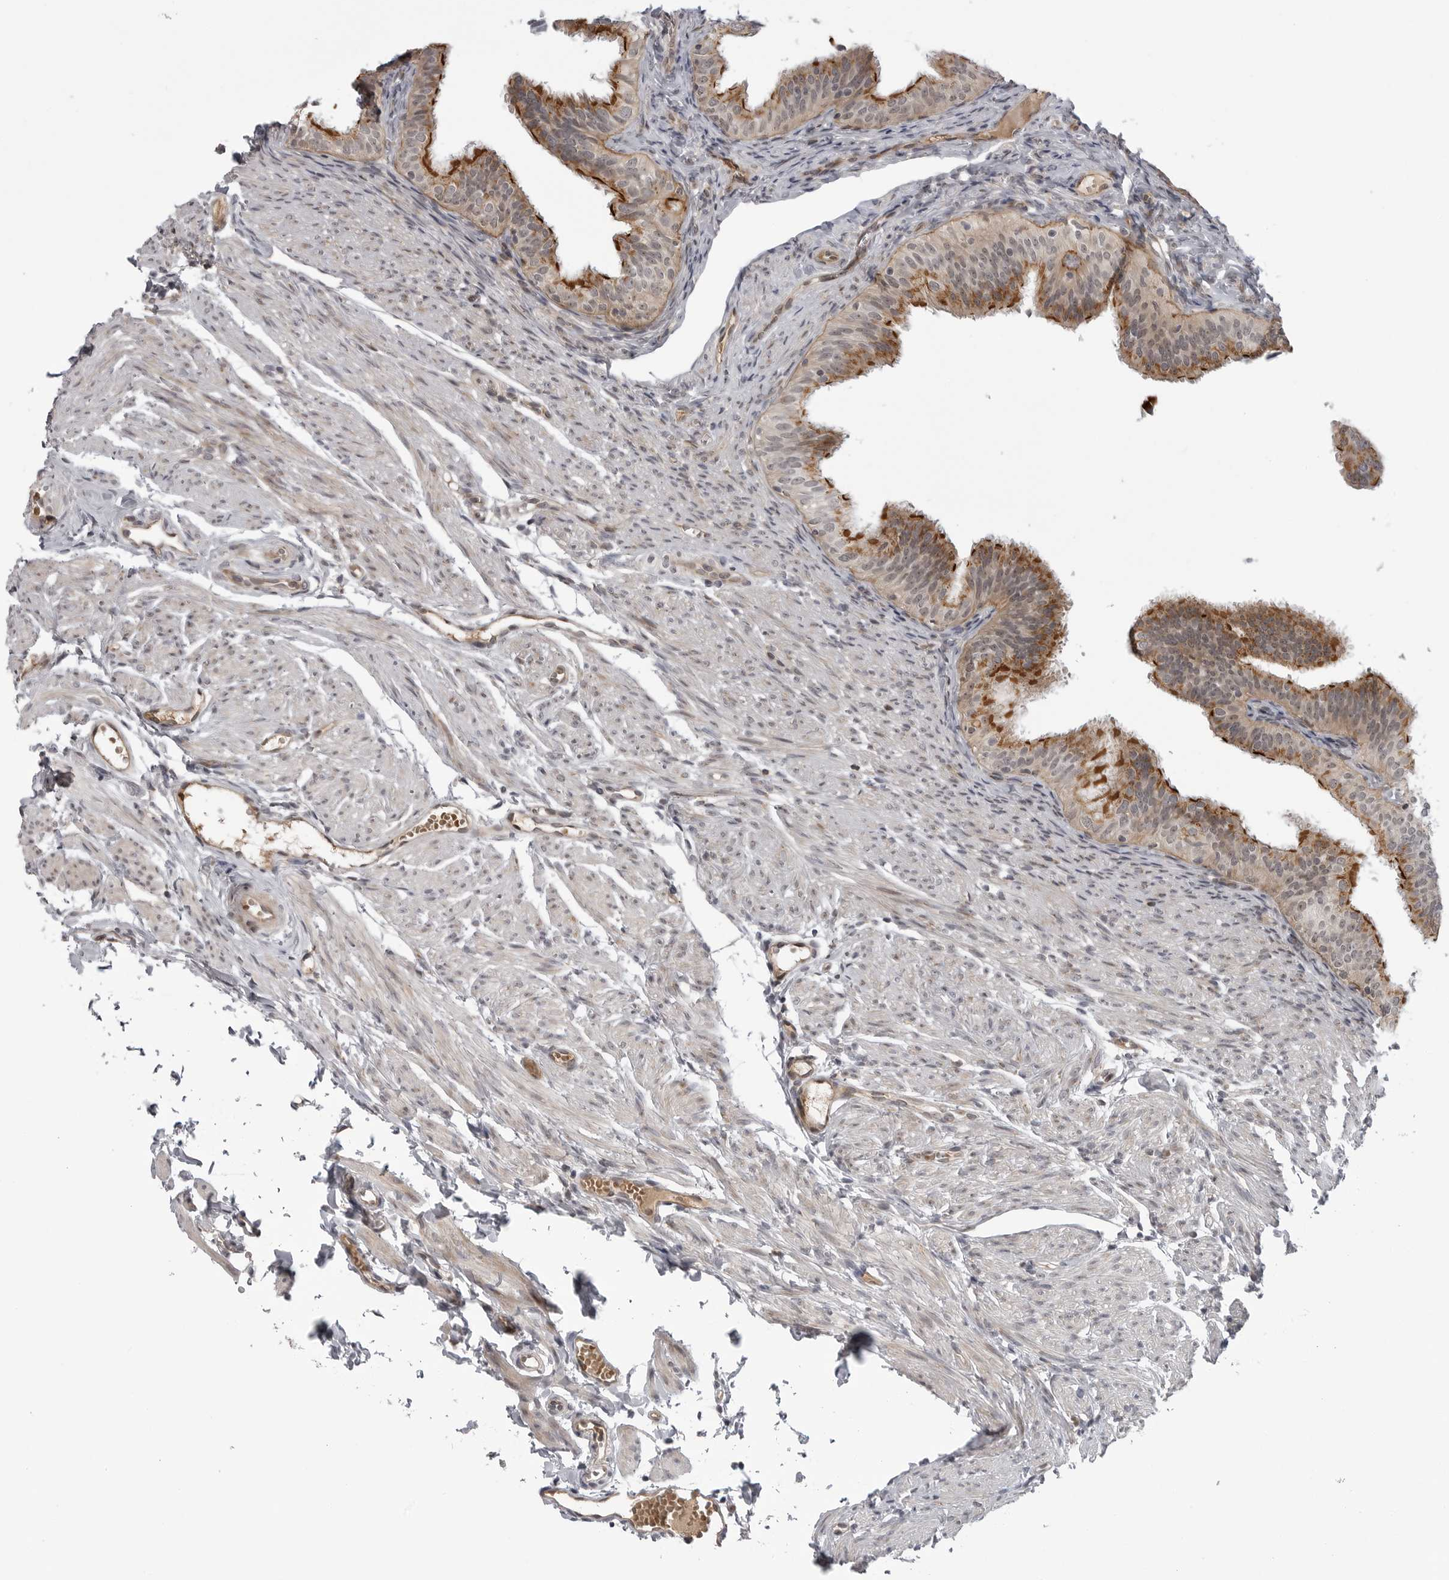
{"staining": {"intensity": "strong", "quantity": ">75%", "location": "cytoplasmic/membranous,nuclear"}, "tissue": "fallopian tube", "cell_type": "Glandular cells", "image_type": "normal", "snomed": [{"axis": "morphology", "description": "Normal tissue, NOS"}, {"axis": "topography", "description": "Fallopian tube"}], "caption": "High-power microscopy captured an IHC image of normal fallopian tube, revealing strong cytoplasmic/membranous,nuclear positivity in about >75% of glandular cells. The protein of interest is stained brown, and the nuclei are stained in blue (DAB IHC with brightfield microscopy, high magnification).", "gene": "LRRC45", "patient": {"sex": "female", "age": 35}}